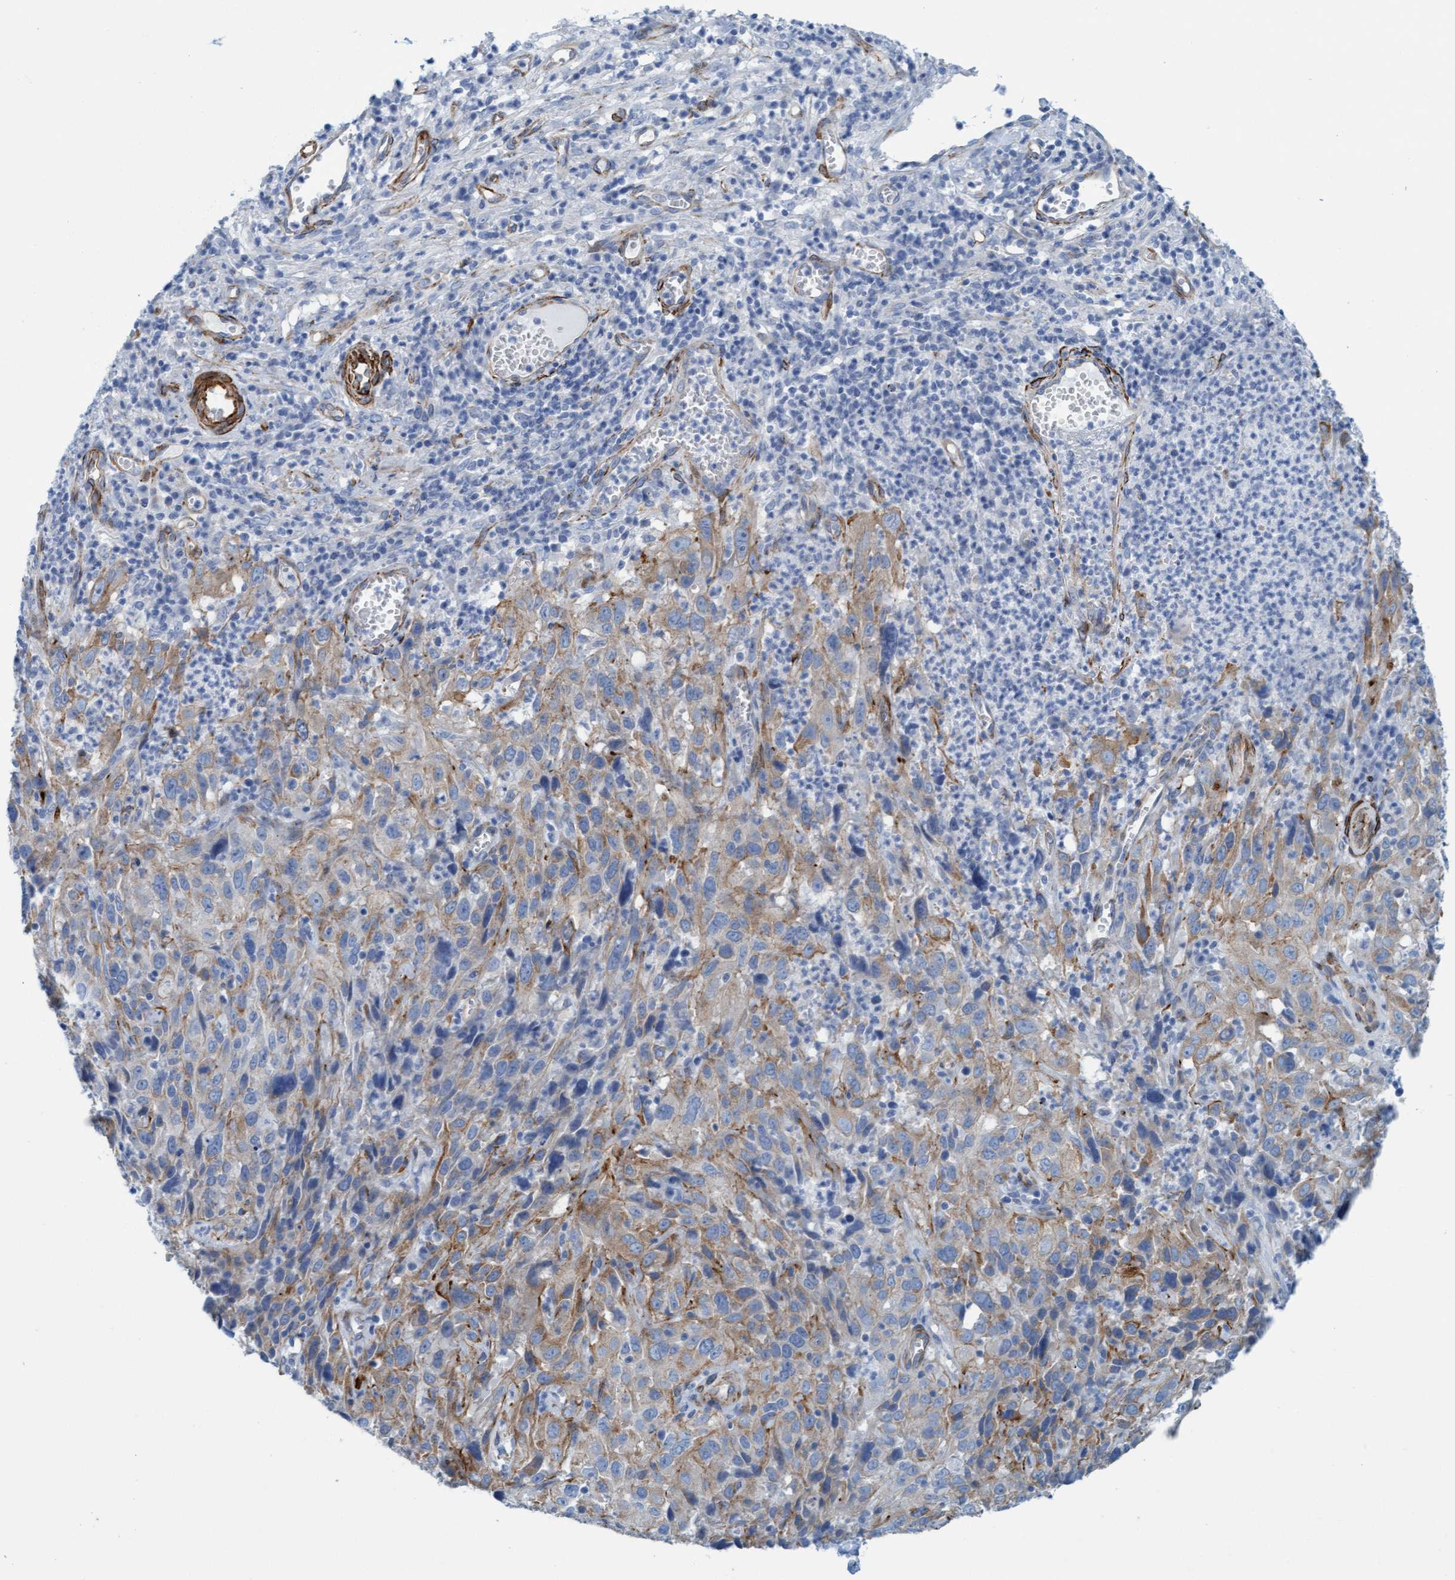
{"staining": {"intensity": "weak", "quantity": "25%-75%", "location": "cytoplasmic/membranous"}, "tissue": "cervical cancer", "cell_type": "Tumor cells", "image_type": "cancer", "snomed": [{"axis": "morphology", "description": "Squamous cell carcinoma, NOS"}, {"axis": "topography", "description": "Cervix"}], "caption": "This is an image of immunohistochemistry (IHC) staining of cervical squamous cell carcinoma, which shows weak expression in the cytoplasmic/membranous of tumor cells.", "gene": "MTFR1", "patient": {"sex": "female", "age": 32}}